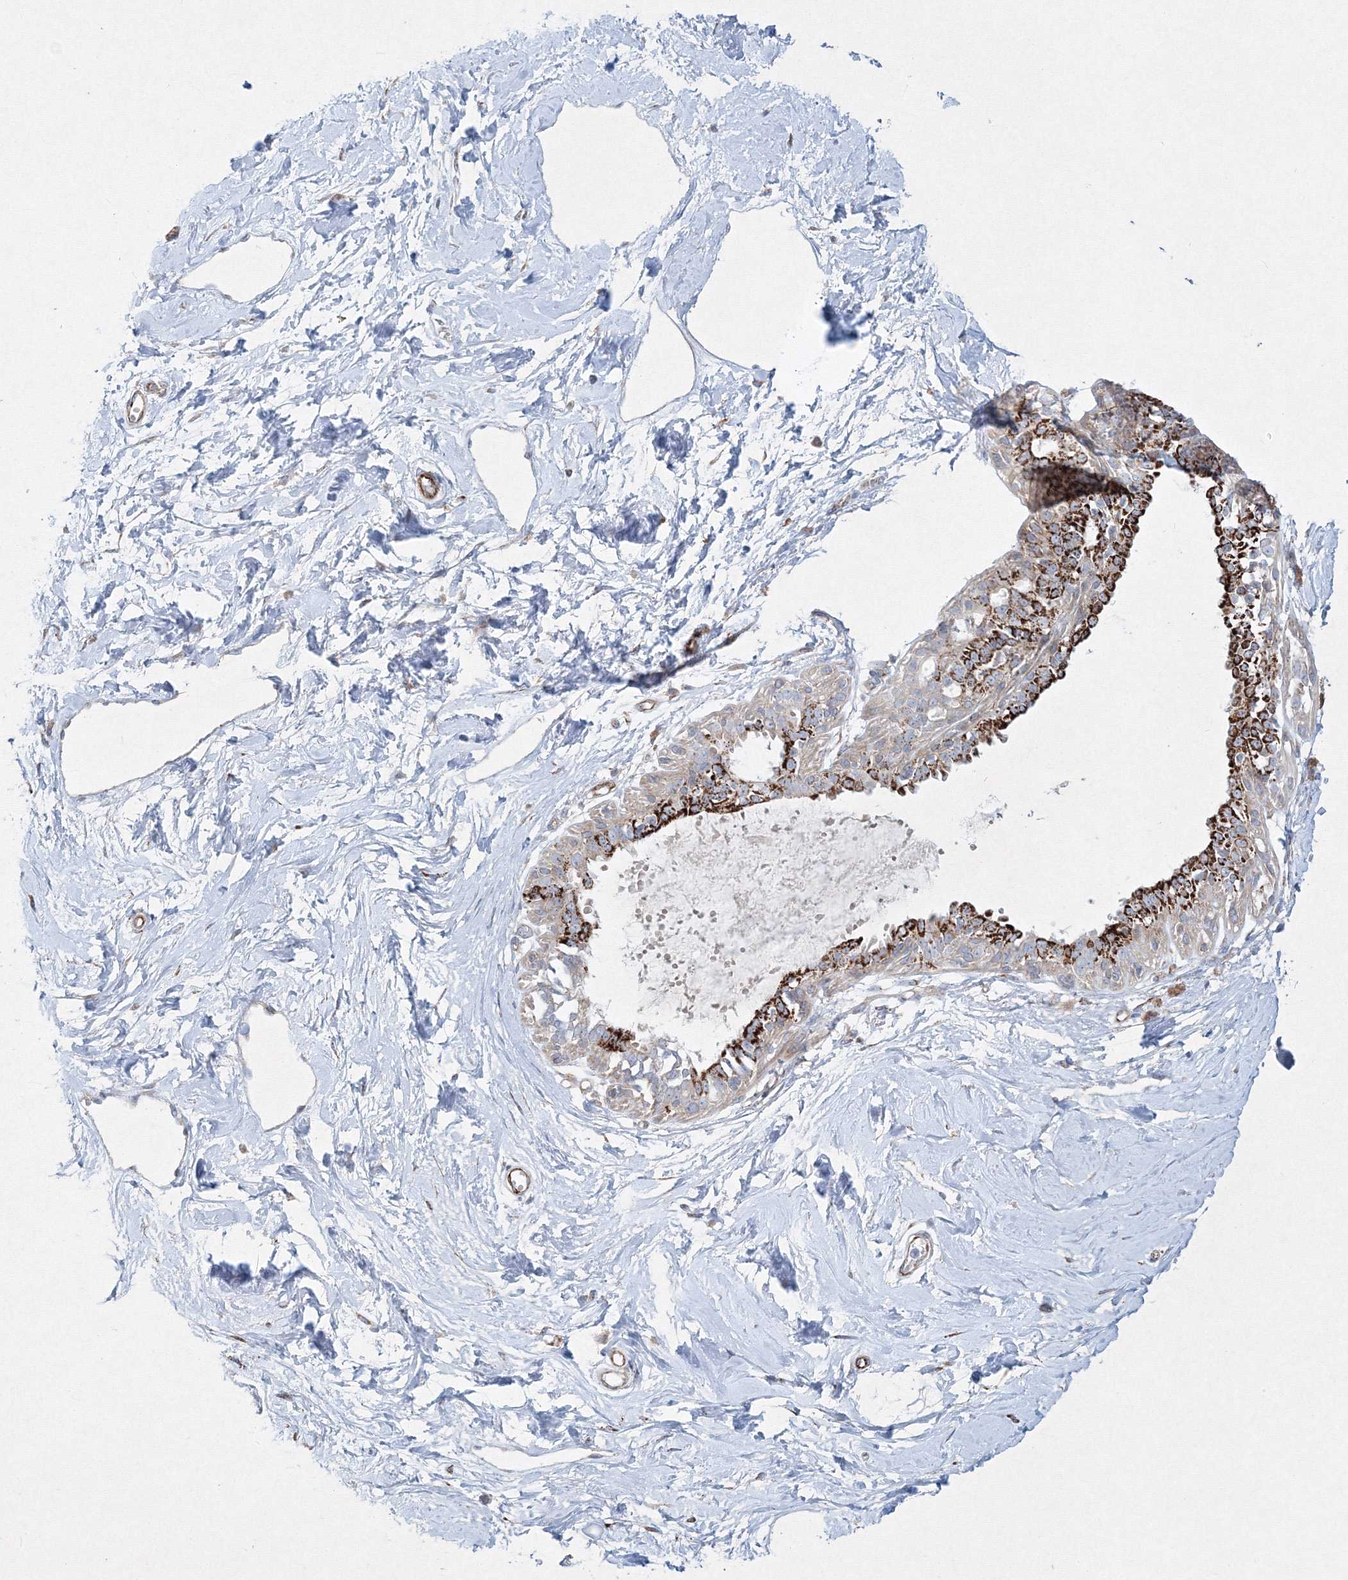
{"staining": {"intensity": "negative", "quantity": "none", "location": "none"}, "tissue": "breast", "cell_type": "Adipocytes", "image_type": "normal", "snomed": [{"axis": "morphology", "description": "Normal tissue, NOS"}, {"axis": "topography", "description": "Breast"}], "caption": "IHC of normal human breast demonstrates no expression in adipocytes.", "gene": "WDR49", "patient": {"sex": "female", "age": 45}}